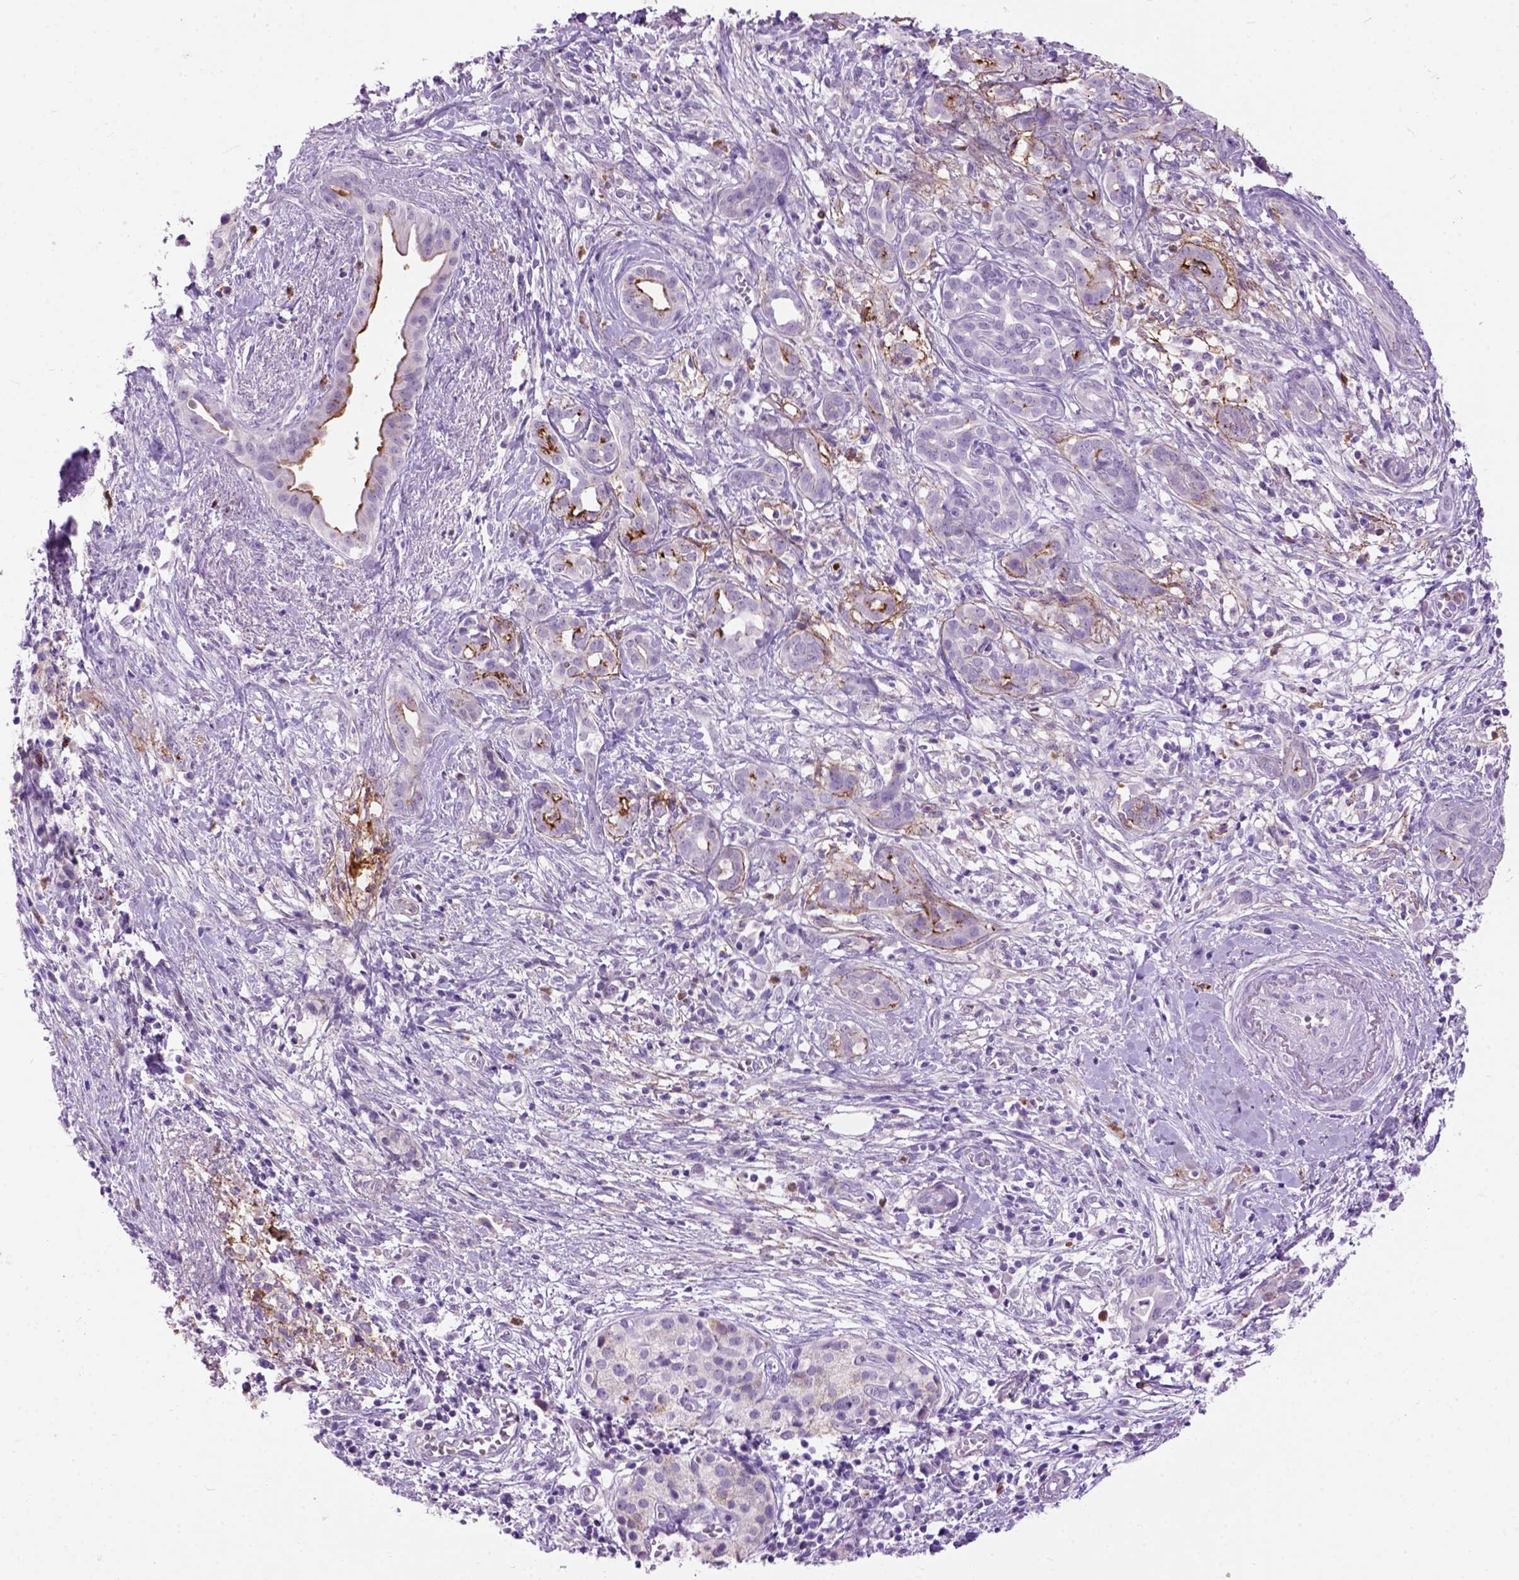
{"staining": {"intensity": "strong", "quantity": "<25%", "location": "cytoplasmic/membranous"}, "tissue": "pancreatic cancer", "cell_type": "Tumor cells", "image_type": "cancer", "snomed": [{"axis": "morphology", "description": "Adenocarcinoma, NOS"}, {"axis": "topography", "description": "Pancreas"}], "caption": "A brown stain labels strong cytoplasmic/membranous expression of a protein in human pancreatic cancer tumor cells. Nuclei are stained in blue.", "gene": "MAPT", "patient": {"sex": "male", "age": 61}}